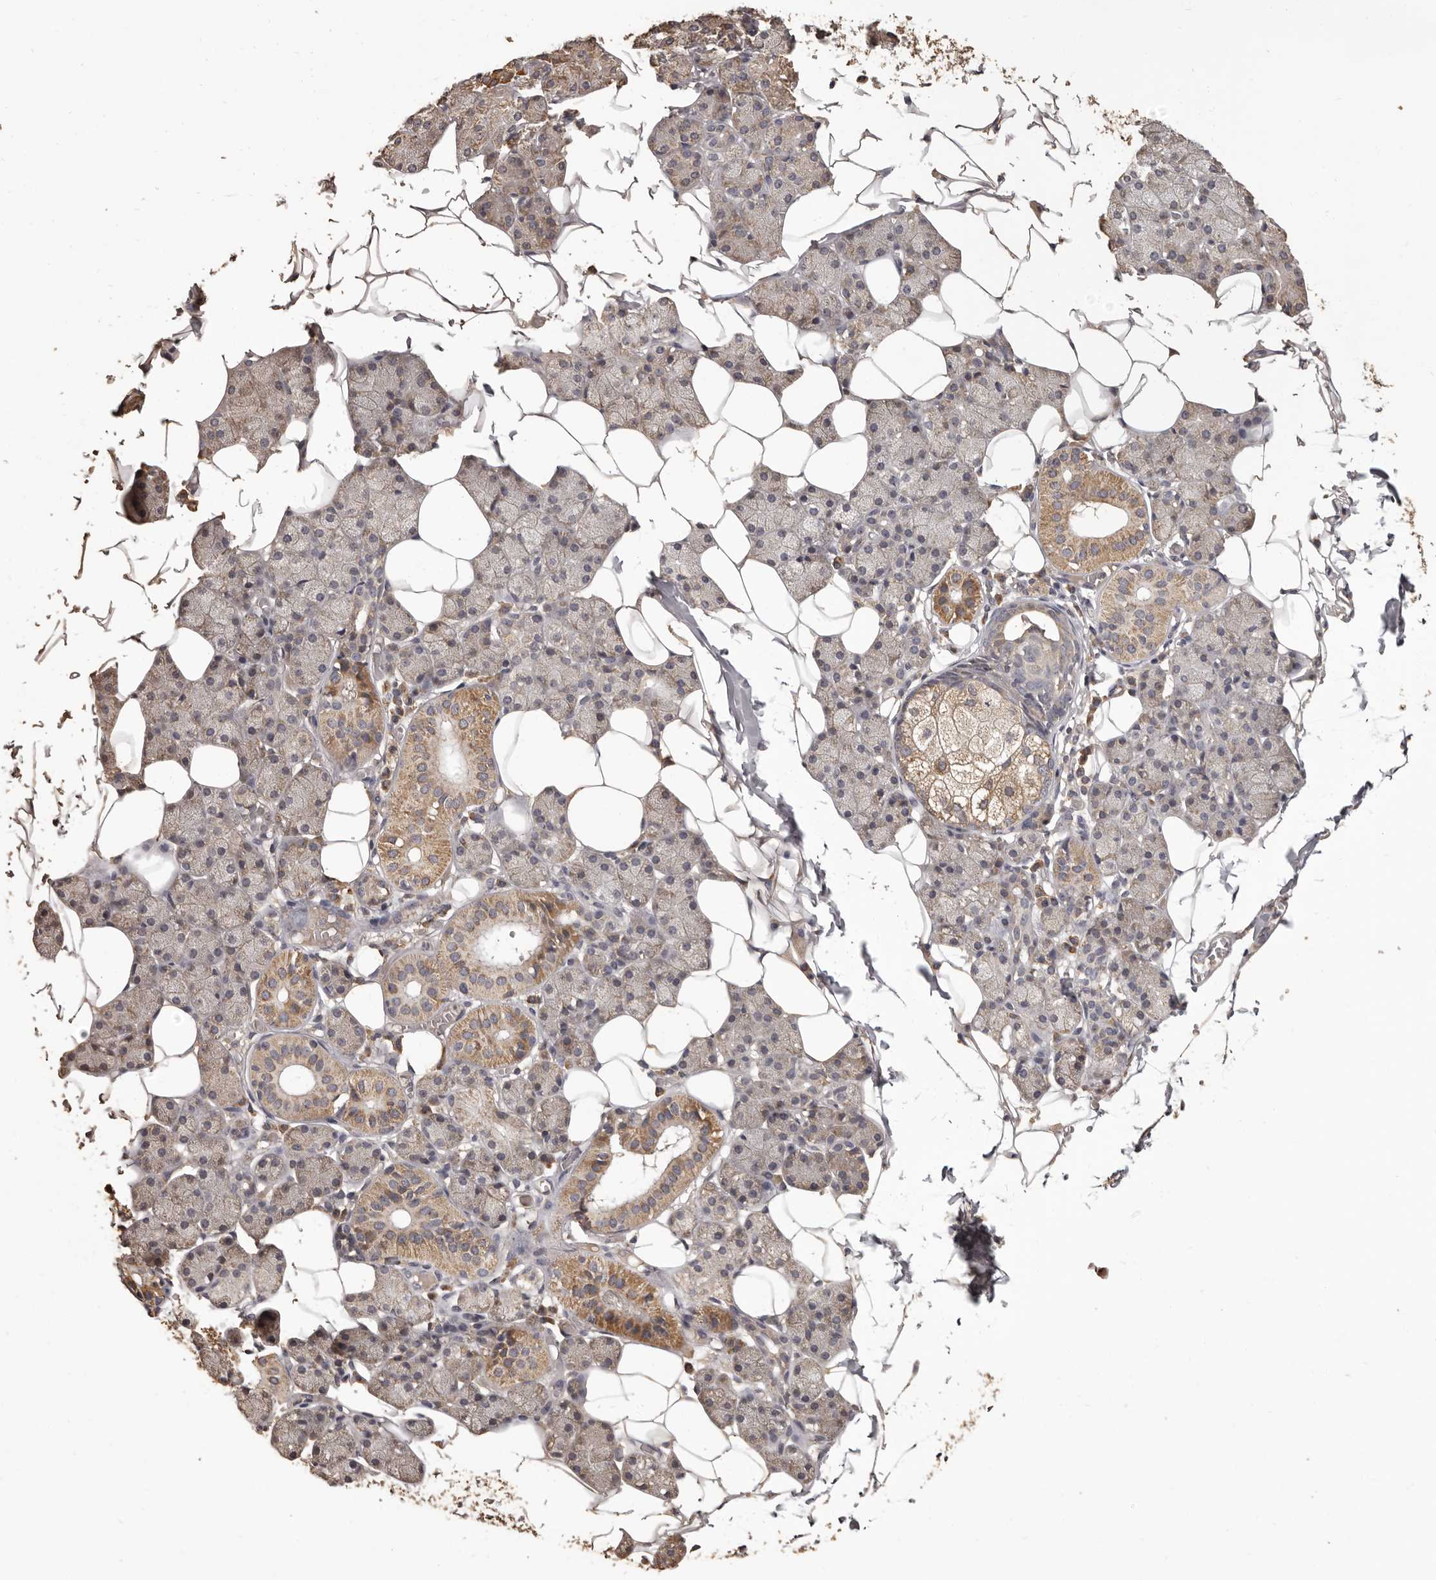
{"staining": {"intensity": "moderate", "quantity": "25%-75%", "location": "cytoplasmic/membranous"}, "tissue": "salivary gland", "cell_type": "Glandular cells", "image_type": "normal", "snomed": [{"axis": "morphology", "description": "Normal tissue, NOS"}, {"axis": "topography", "description": "Salivary gland"}], "caption": "Protein staining of unremarkable salivary gland exhibits moderate cytoplasmic/membranous staining in approximately 25%-75% of glandular cells.", "gene": "MGAT5", "patient": {"sex": "female", "age": 33}}